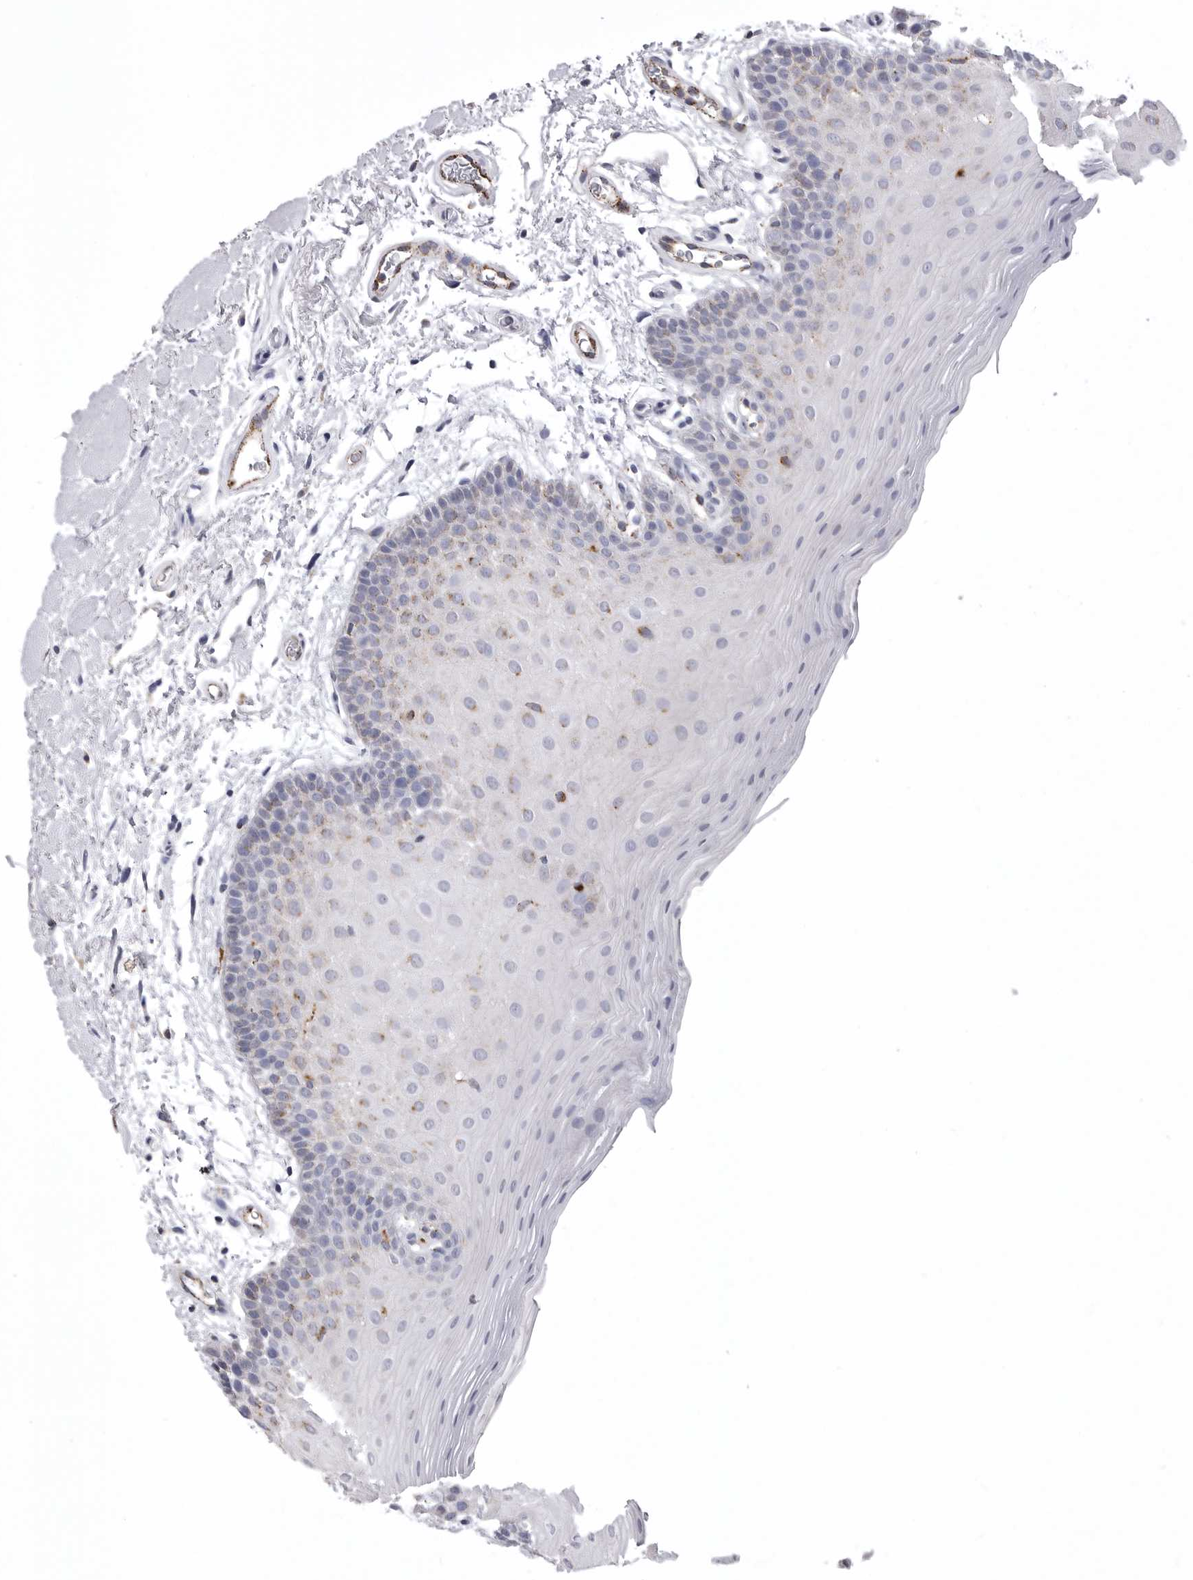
{"staining": {"intensity": "negative", "quantity": "none", "location": "none"}, "tissue": "oral mucosa", "cell_type": "Squamous epithelial cells", "image_type": "normal", "snomed": [{"axis": "morphology", "description": "Normal tissue, NOS"}, {"axis": "topography", "description": "Oral tissue"}], "caption": "Squamous epithelial cells show no significant protein staining in normal oral mucosa. (Immunohistochemistry, brightfield microscopy, high magnification).", "gene": "PSPN", "patient": {"sex": "male", "age": 62}}